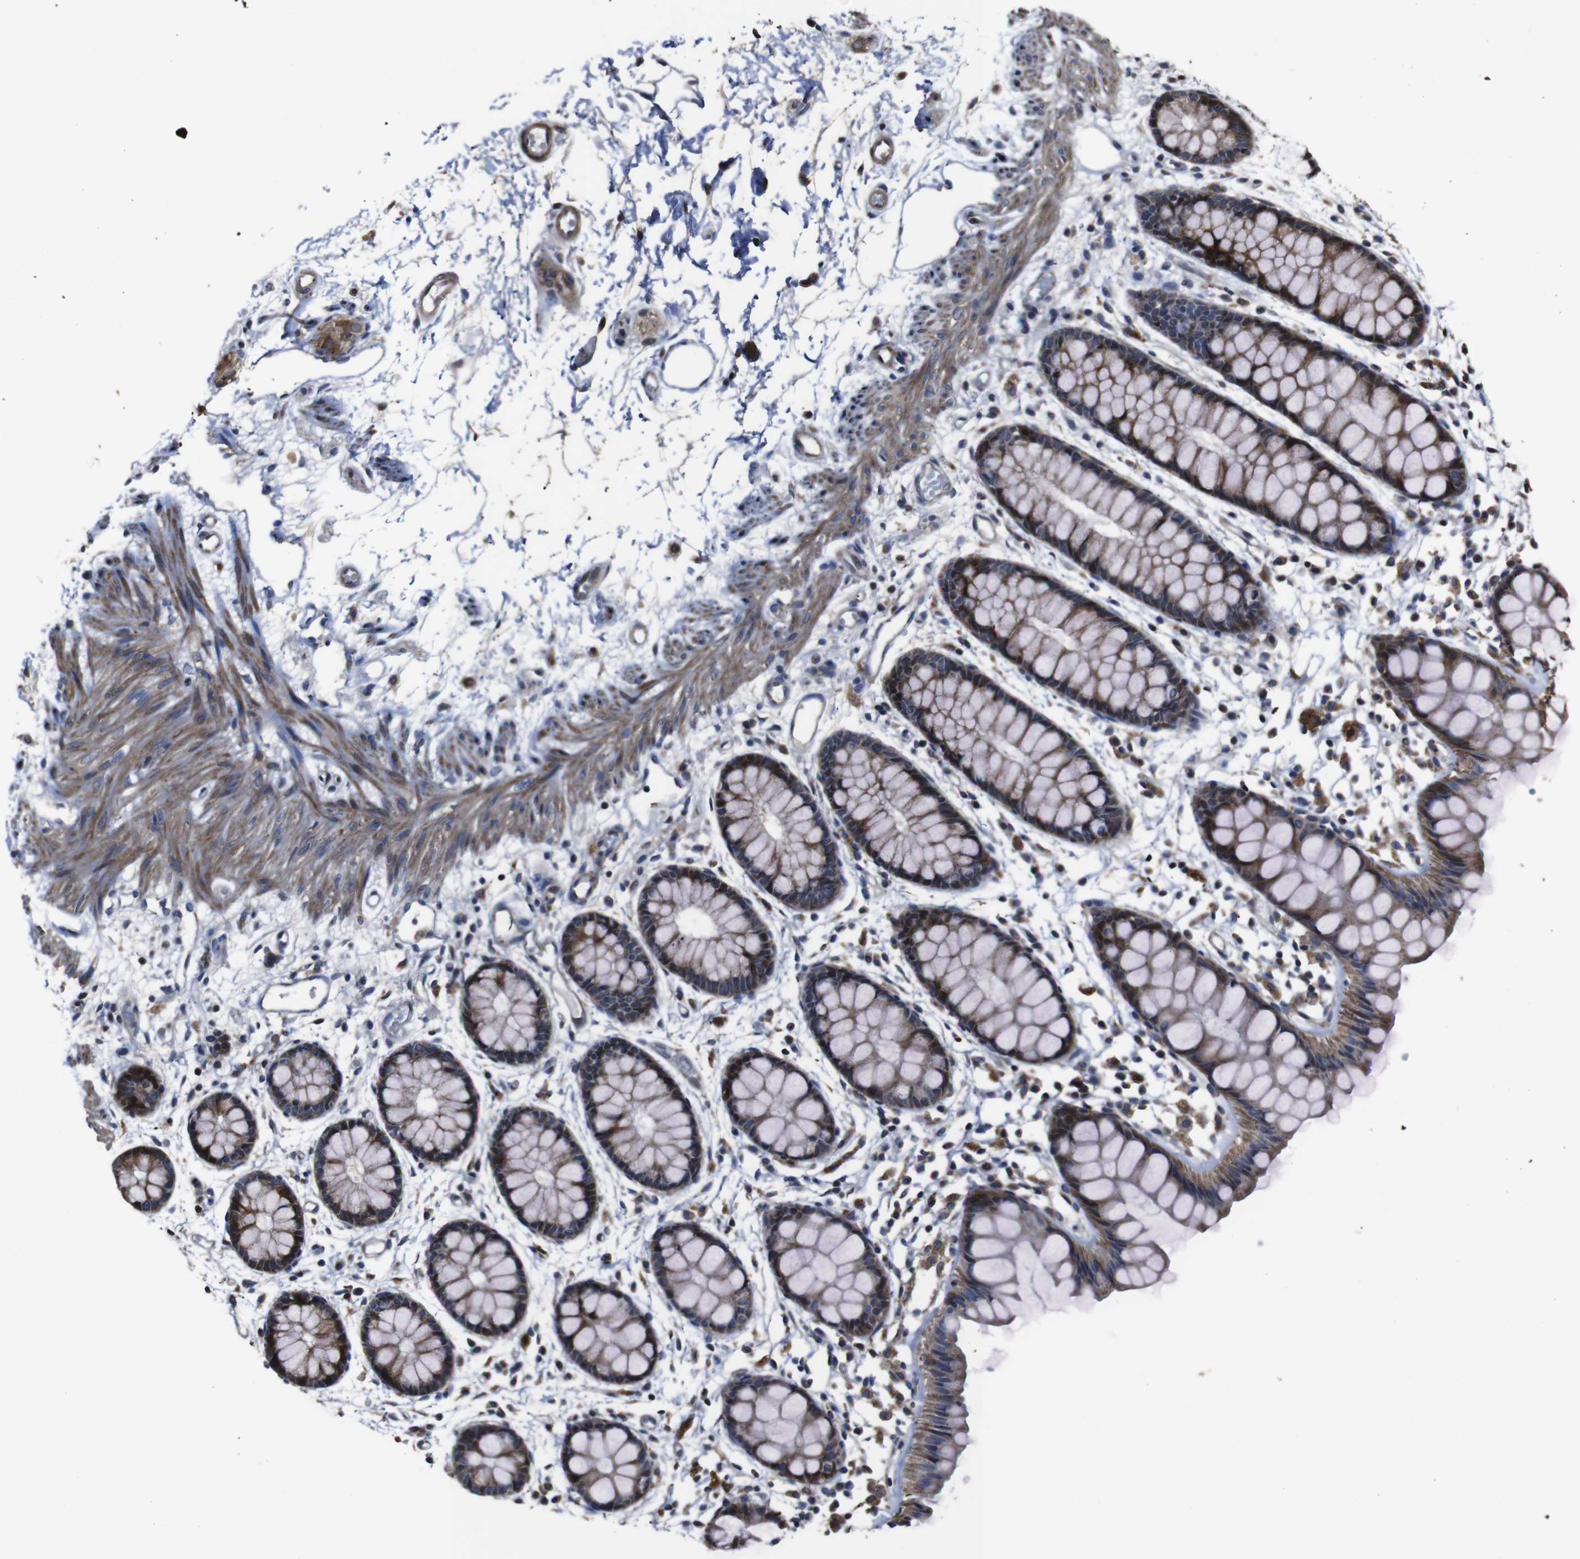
{"staining": {"intensity": "moderate", "quantity": ">75%", "location": "cytoplasmic/membranous"}, "tissue": "rectum", "cell_type": "Glandular cells", "image_type": "normal", "snomed": [{"axis": "morphology", "description": "Normal tissue, NOS"}, {"axis": "topography", "description": "Rectum"}], "caption": "Immunohistochemical staining of benign rectum displays medium levels of moderate cytoplasmic/membranous expression in approximately >75% of glandular cells. (DAB = brown stain, brightfield microscopy at high magnification).", "gene": "SNN", "patient": {"sex": "female", "age": 66}}